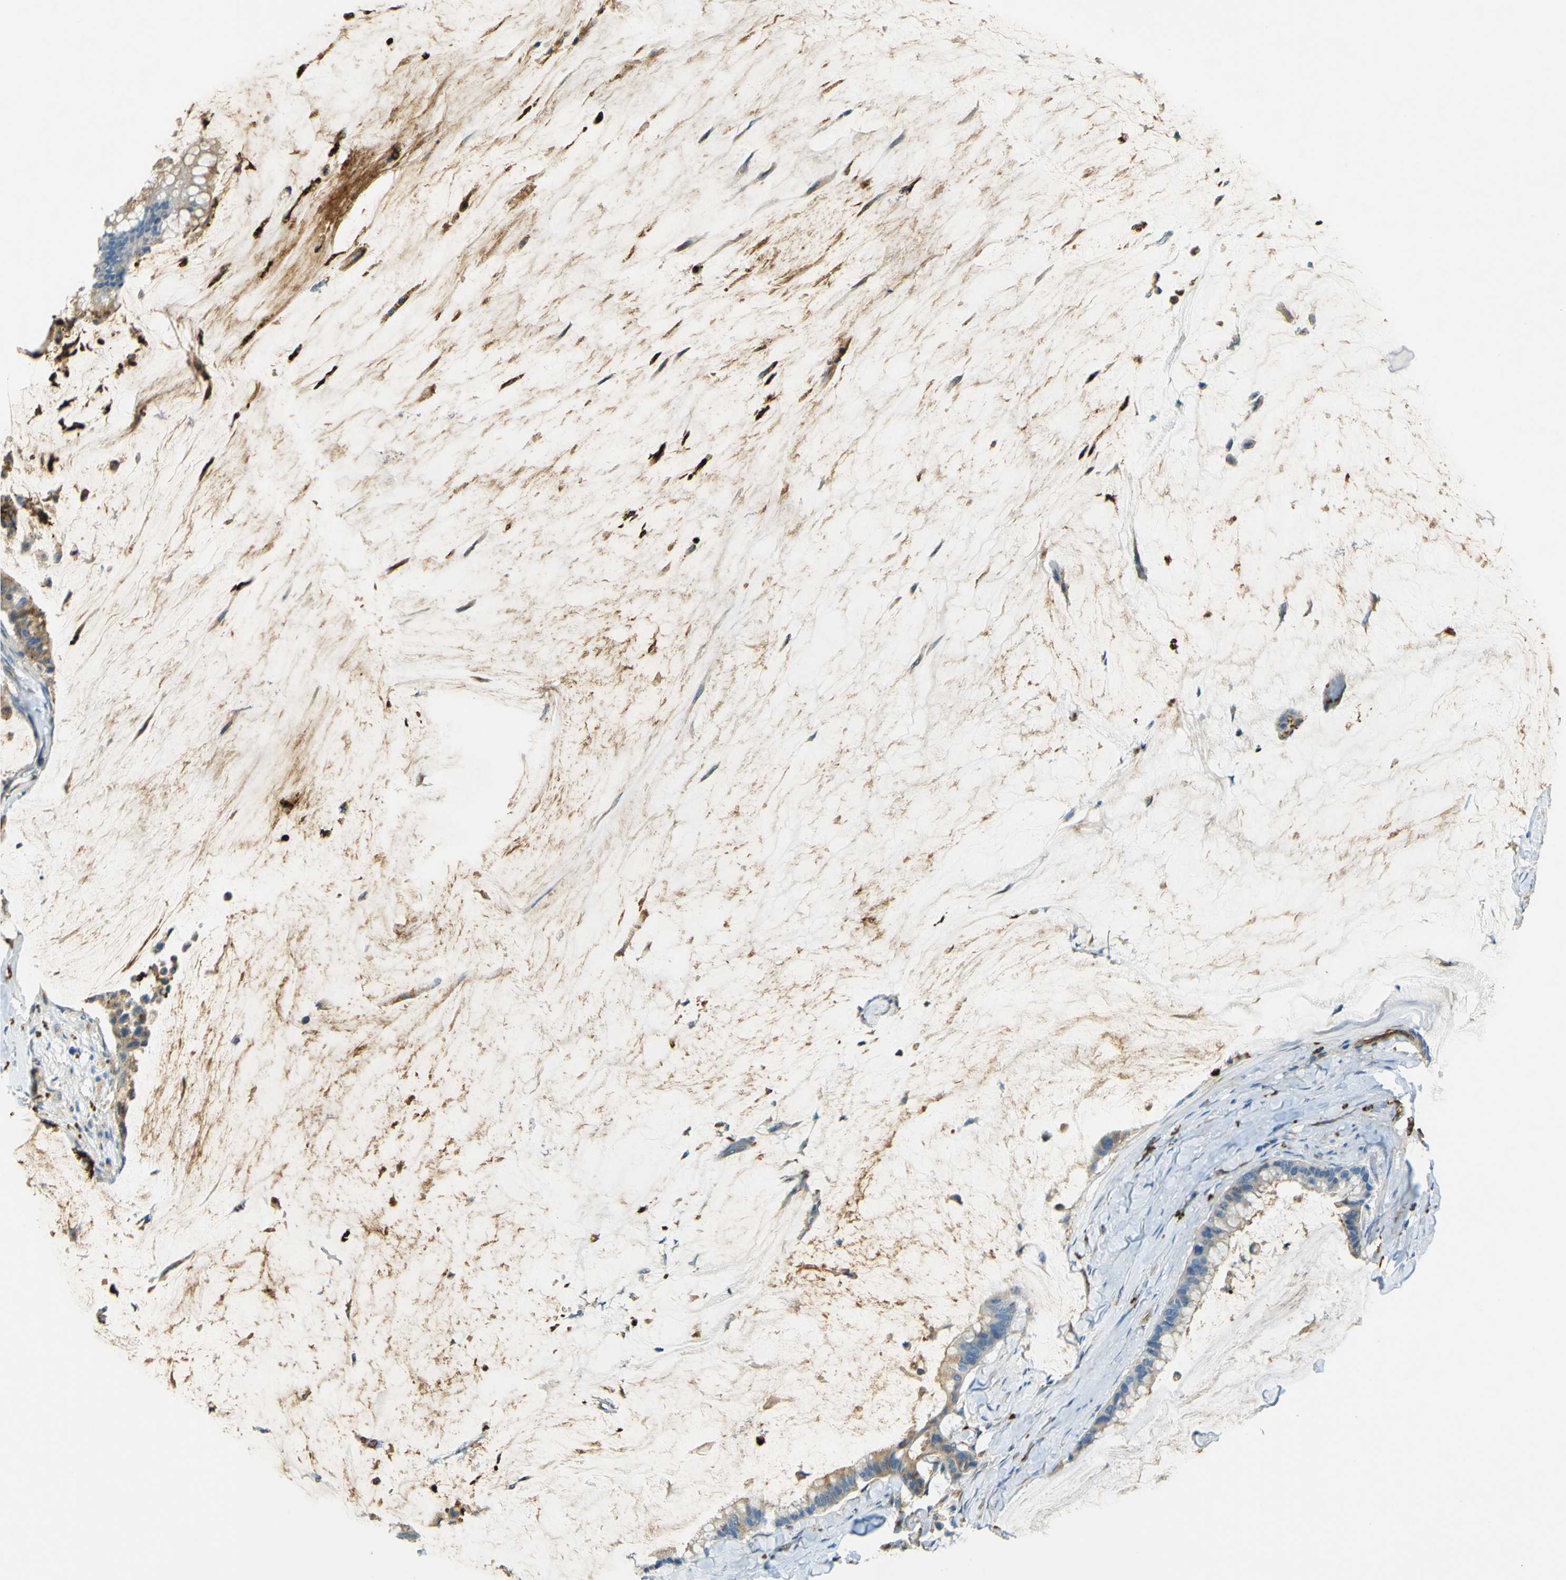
{"staining": {"intensity": "moderate", "quantity": "<25%", "location": "cytoplasmic/membranous"}, "tissue": "pancreatic cancer", "cell_type": "Tumor cells", "image_type": "cancer", "snomed": [{"axis": "morphology", "description": "Adenocarcinoma, NOS"}, {"axis": "topography", "description": "Pancreas"}], "caption": "High-power microscopy captured an immunohistochemistry micrograph of pancreatic cancer (adenocarcinoma), revealing moderate cytoplasmic/membranous positivity in about <25% of tumor cells.", "gene": "PLXDC1", "patient": {"sex": "male", "age": 41}}